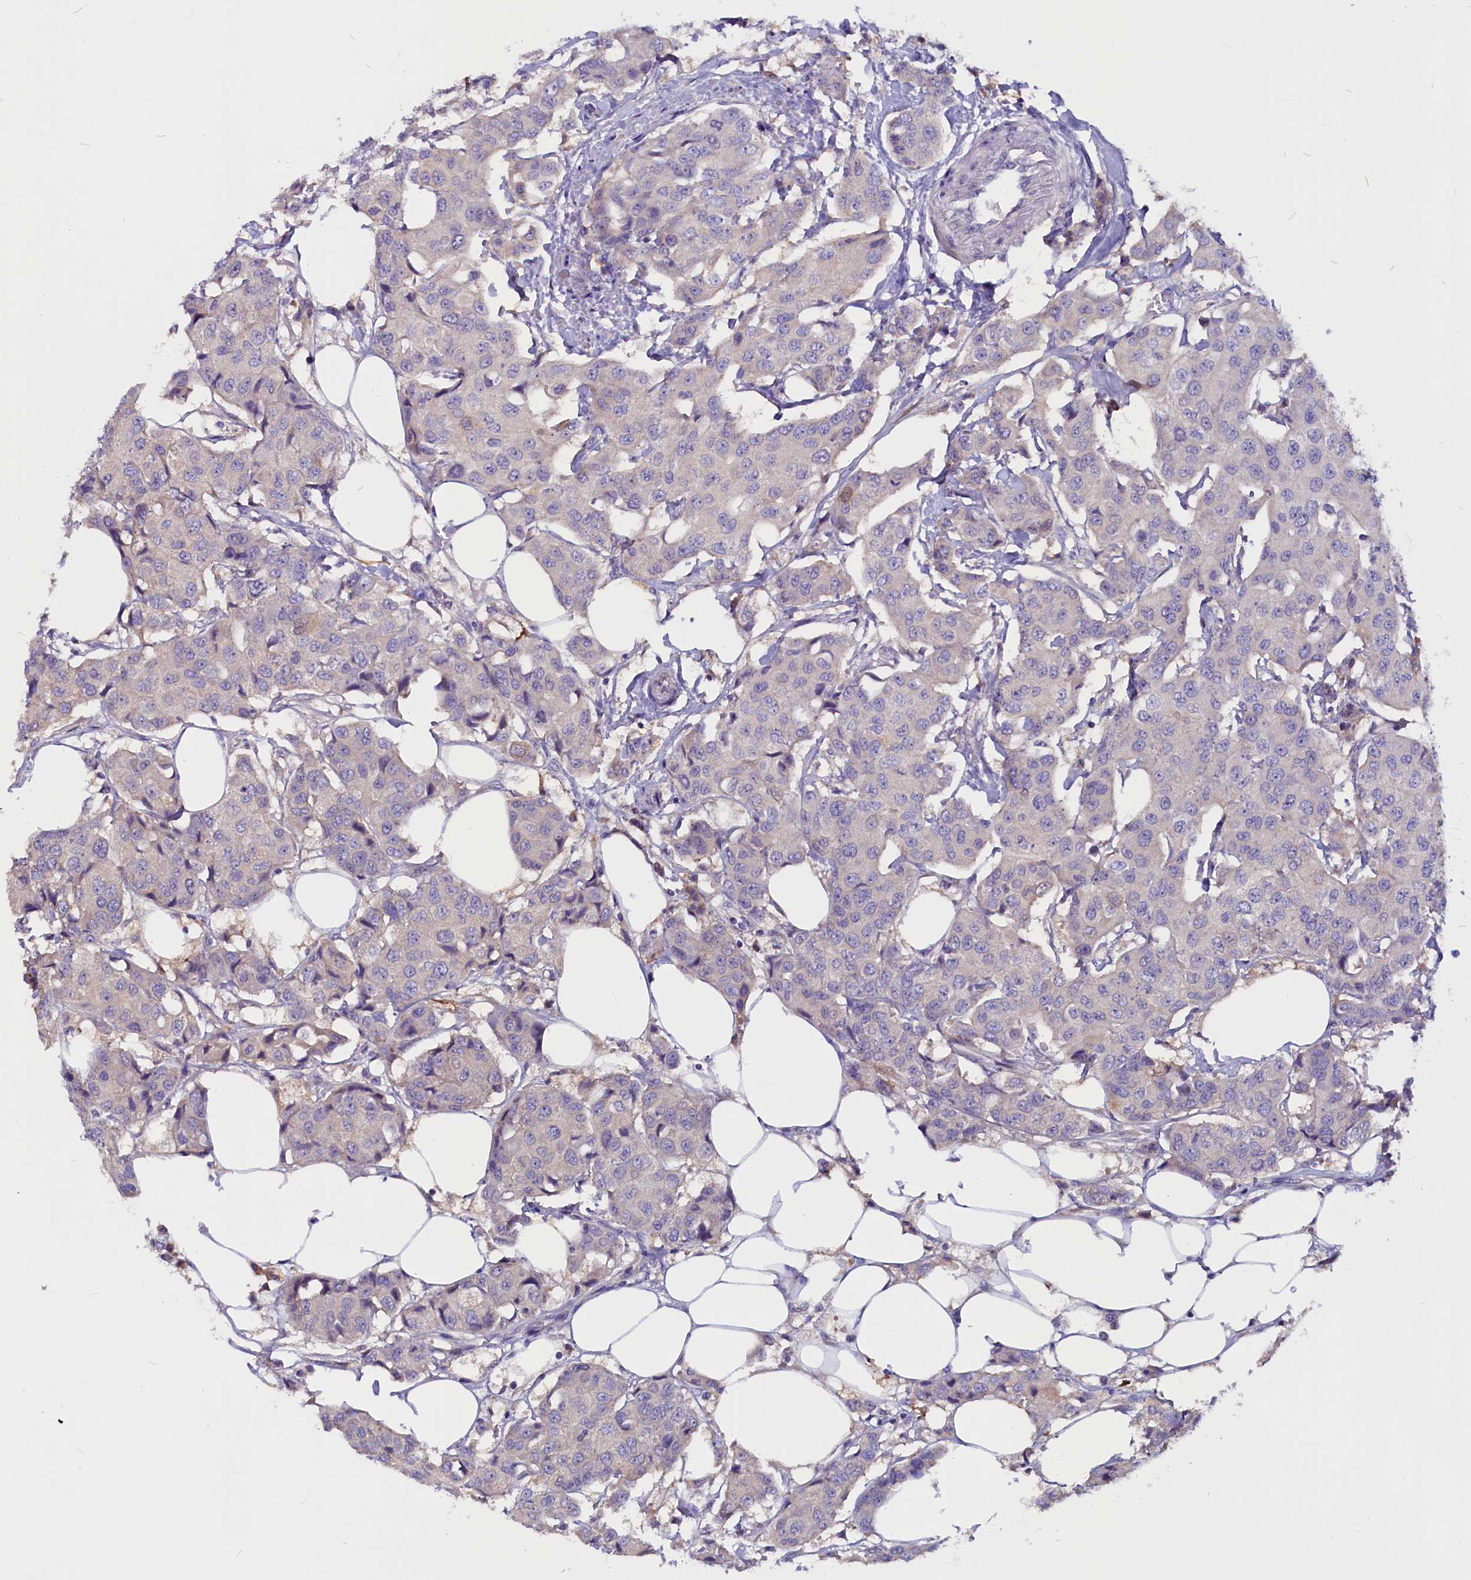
{"staining": {"intensity": "negative", "quantity": "none", "location": "none"}, "tissue": "breast cancer", "cell_type": "Tumor cells", "image_type": "cancer", "snomed": [{"axis": "morphology", "description": "Duct carcinoma"}, {"axis": "topography", "description": "Breast"}], "caption": "Immunohistochemistry (IHC) of breast cancer reveals no staining in tumor cells.", "gene": "CCBE1", "patient": {"sex": "female", "age": 80}}